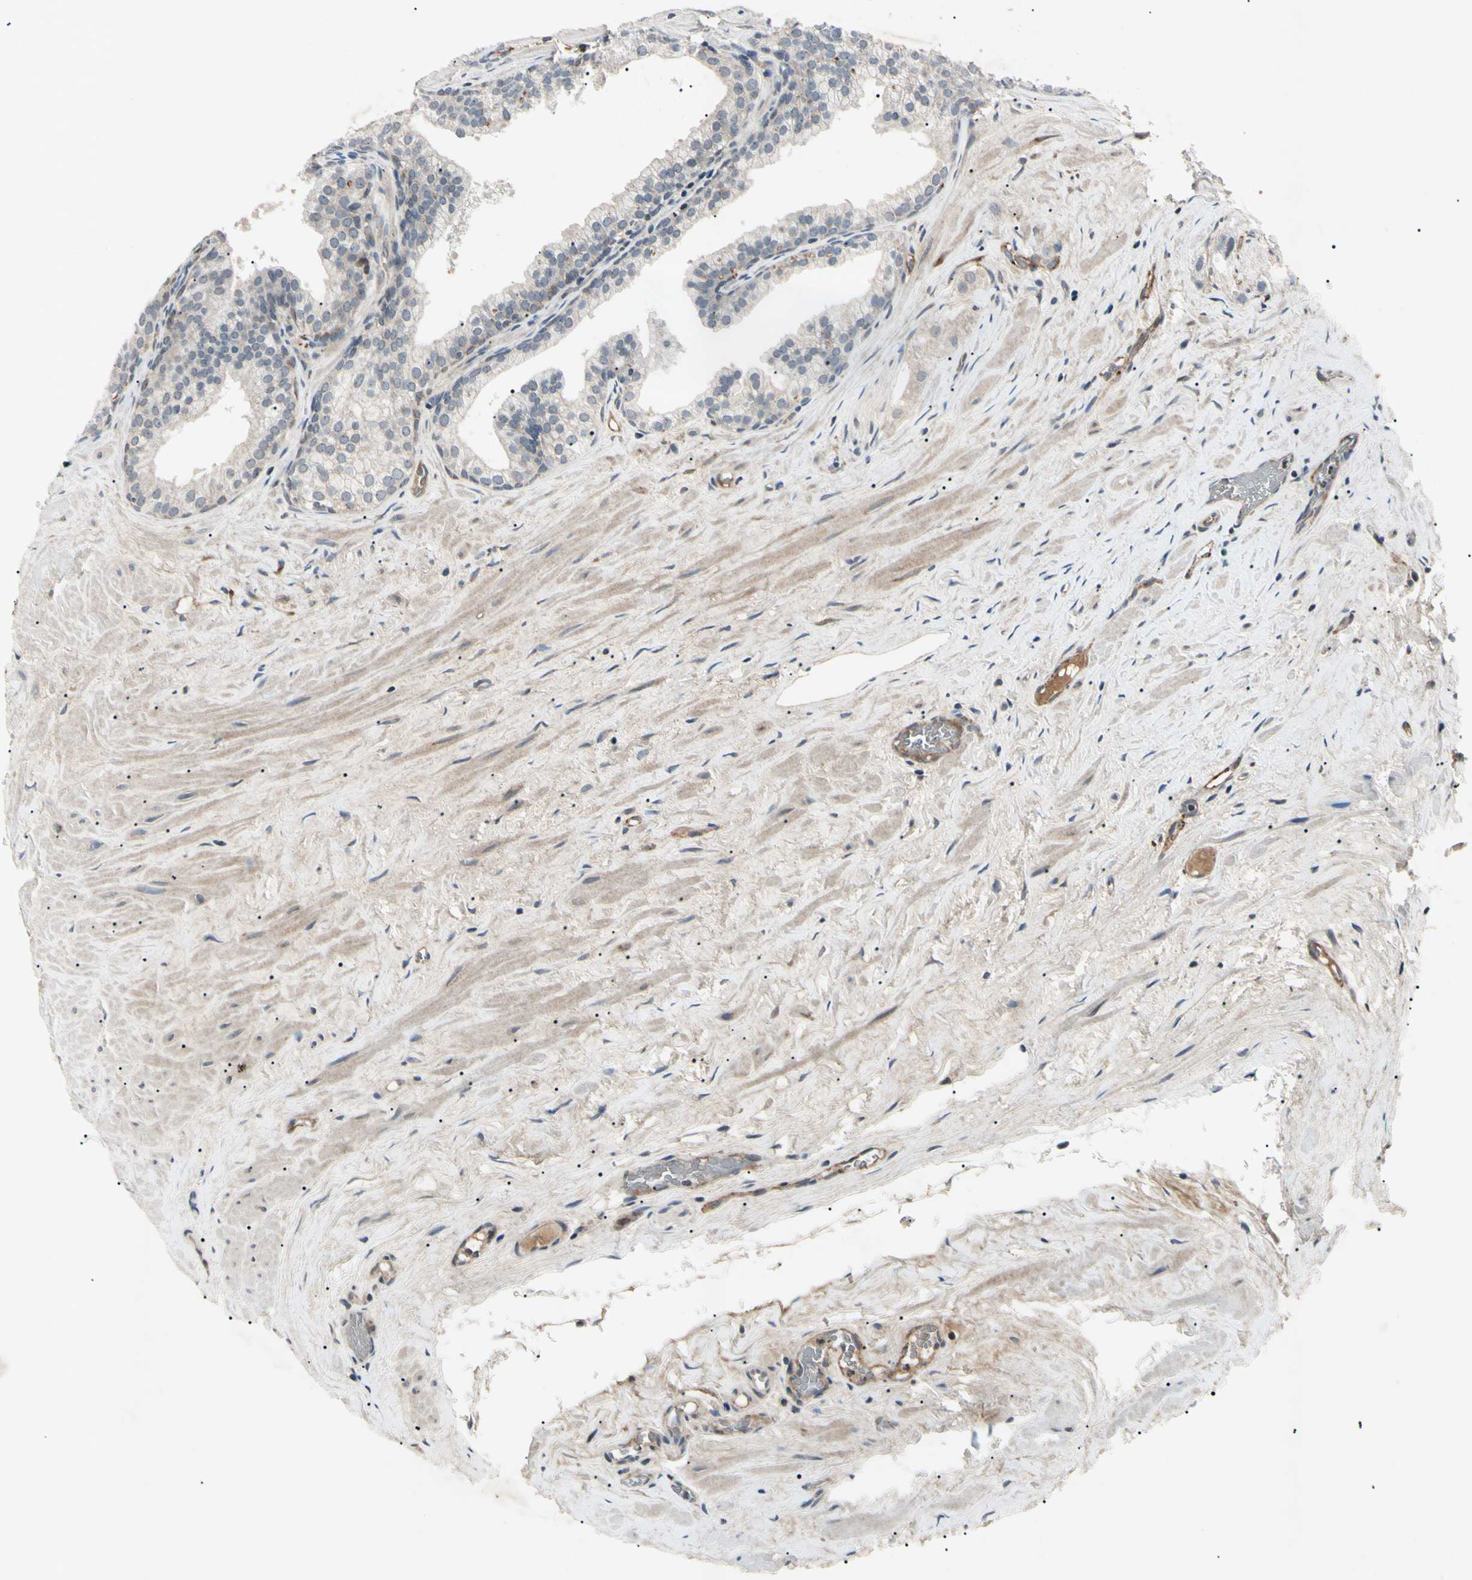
{"staining": {"intensity": "moderate", "quantity": "<25%", "location": "cytoplasmic/membranous"}, "tissue": "prostate cancer", "cell_type": "Tumor cells", "image_type": "cancer", "snomed": [{"axis": "morphology", "description": "Adenocarcinoma, Low grade"}, {"axis": "topography", "description": "Prostate"}], "caption": "Tumor cells show low levels of moderate cytoplasmic/membranous expression in approximately <25% of cells in human prostate adenocarcinoma (low-grade). (brown staining indicates protein expression, while blue staining denotes nuclei).", "gene": "AEBP1", "patient": {"sex": "male", "age": 59}}